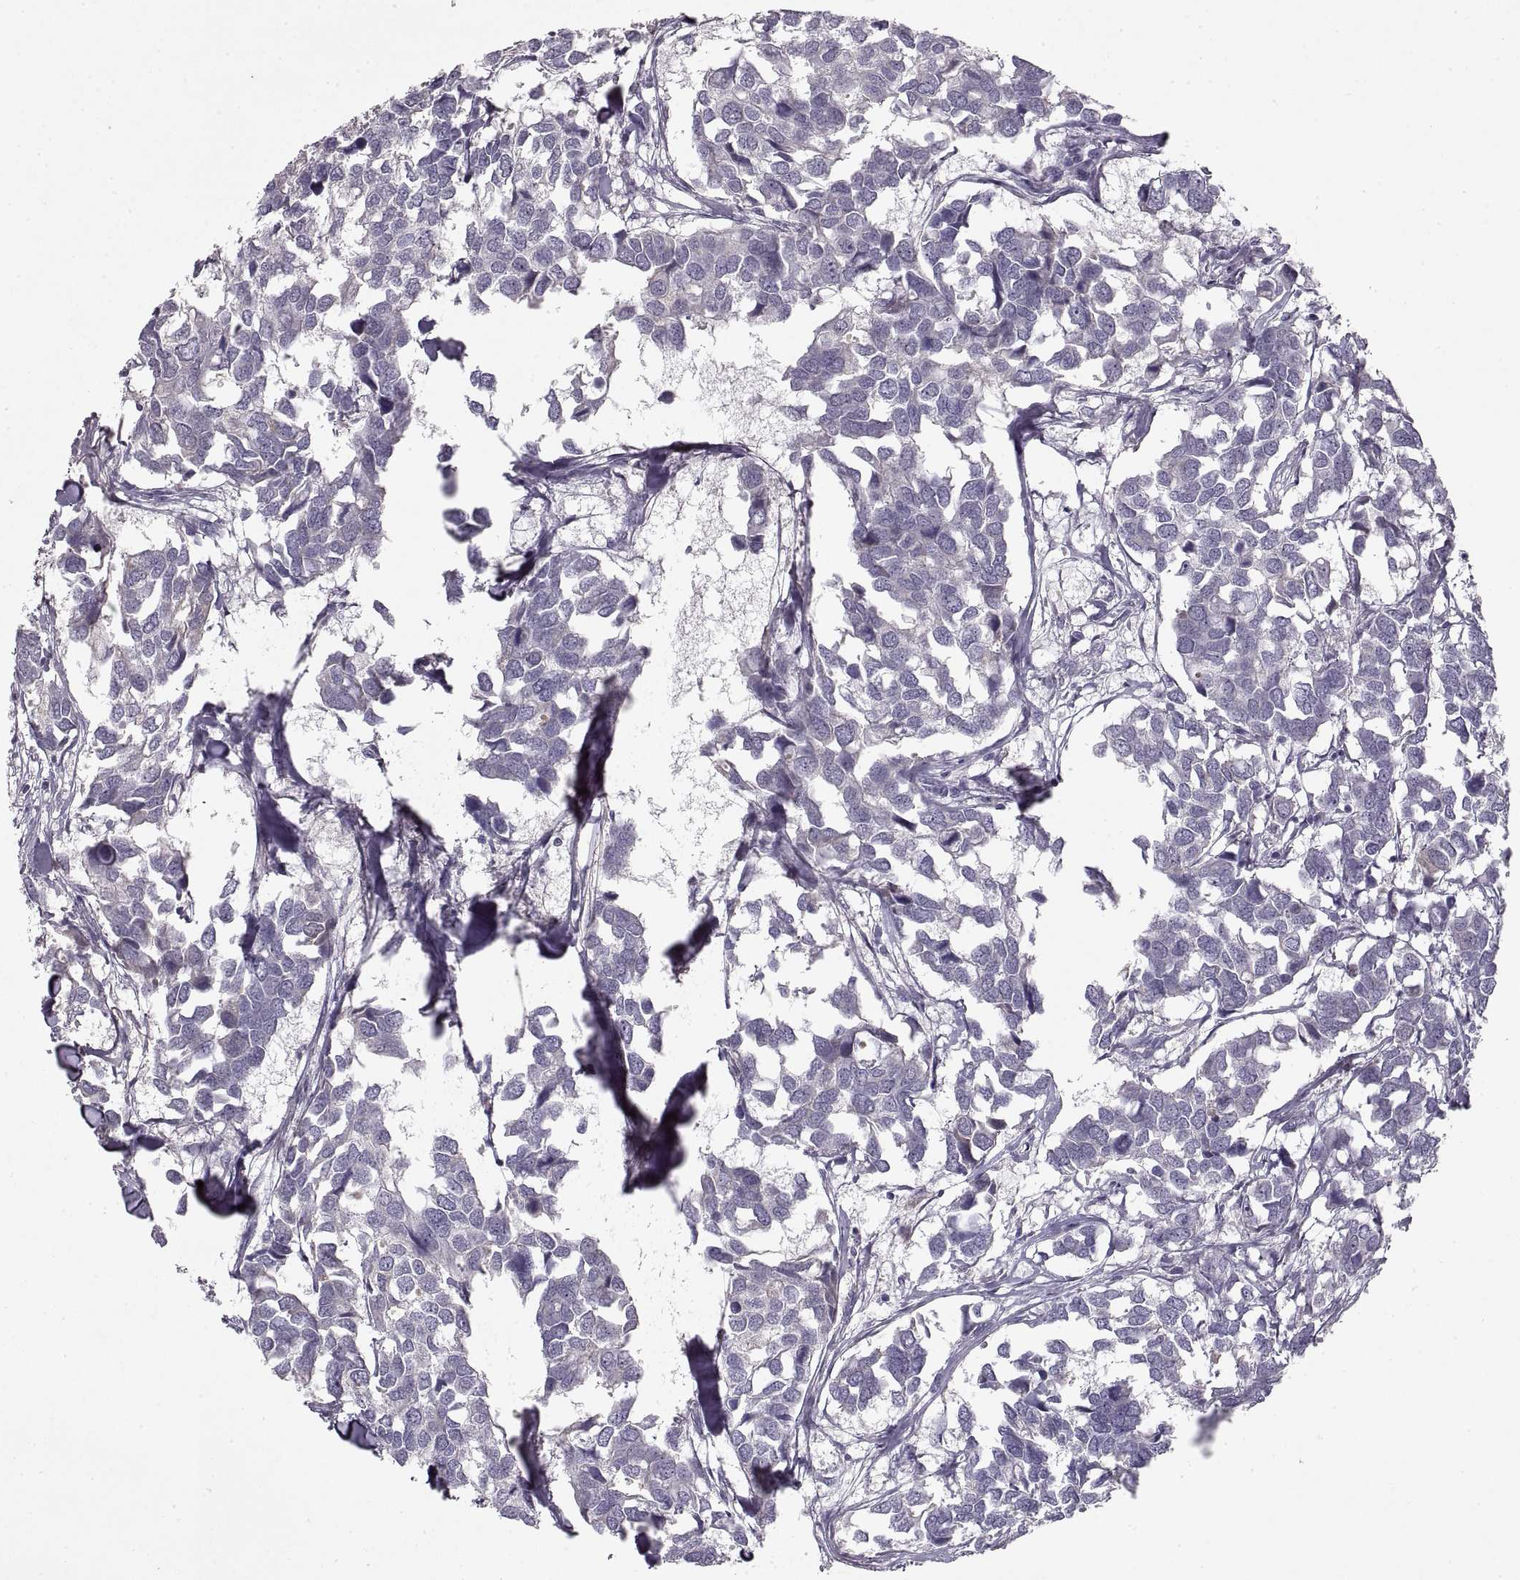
{"staining": {"intensity": "negative", "quantity": "none", "location": "none"}, "tissue": "breast cancer", "cell_type": "Tumor cells", "image_type": "cancer", "snomed": [{"axis": "morphology", "description": "Duct carcinoma"}, {"axis": "topography", "description": "Breast"}], "caption": "This photomicrograph is of infiltrating ductal carcinoma (breast) stained with IHC to label a protein in brown with the nuclei are counter-stained blue. There is no expression in tumor cells.", "gene": "ADAM11", "patient": {"sex": "female", "age": 83}}